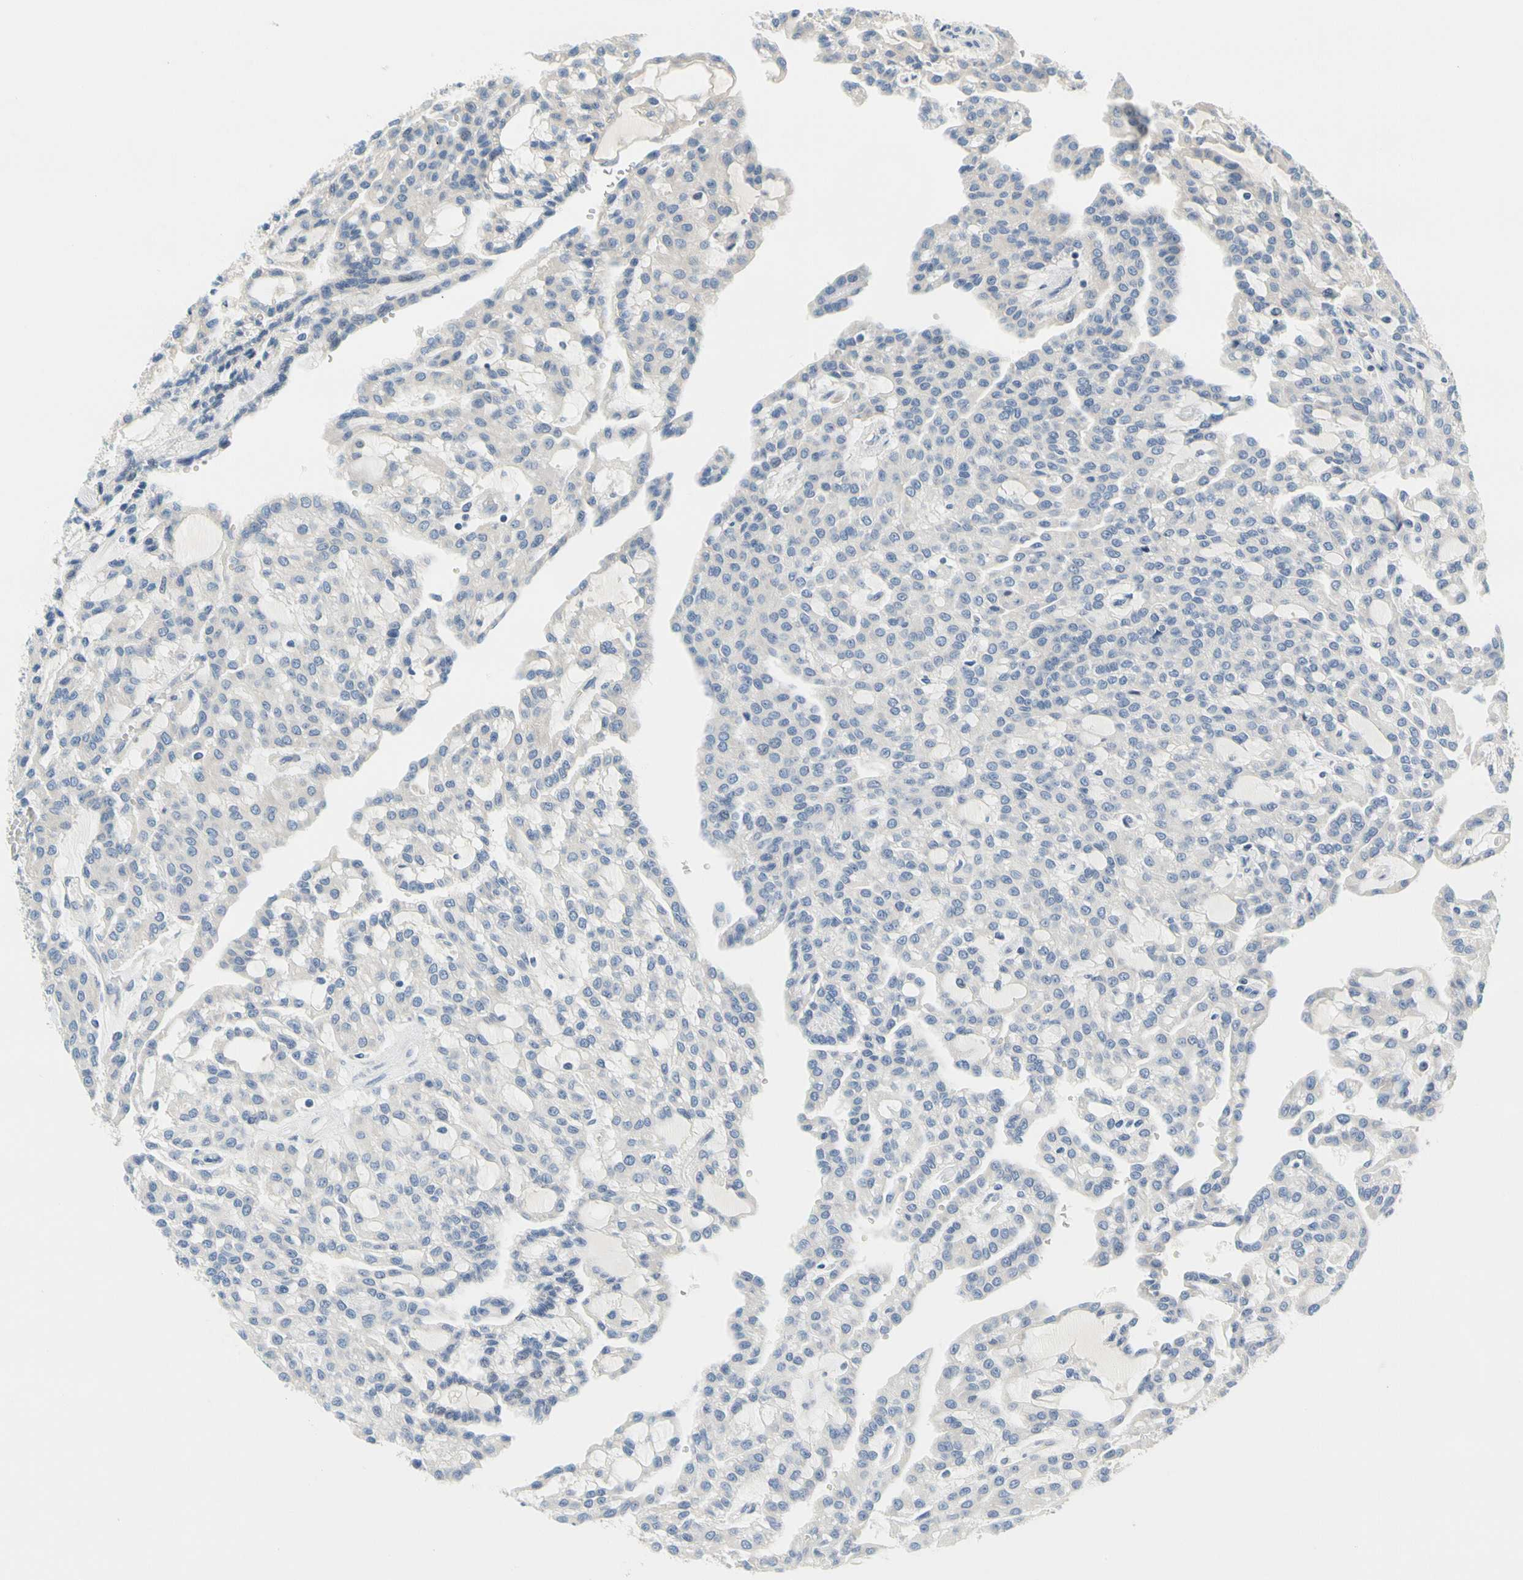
{"staining": {"intensity": "weak", "quantity": "<25%", "location": "cytoplasmic/membranous"}, "tissue": "renal cancer", "cell_type": "Tumor cells", "image_type": "cancer", "snomed": [{"axis": "morphology", "description": "Adenocarcinoma, NOS"}, {"axis": "topography", "description": "Kidney"}], "caption": "This is an immunohistochemistry histopathology image of human renal adenocarcinoma. There is no staining in tumor cells.", "gene": "LRRC47", "patient": {"sex": "male", "age": 63}}